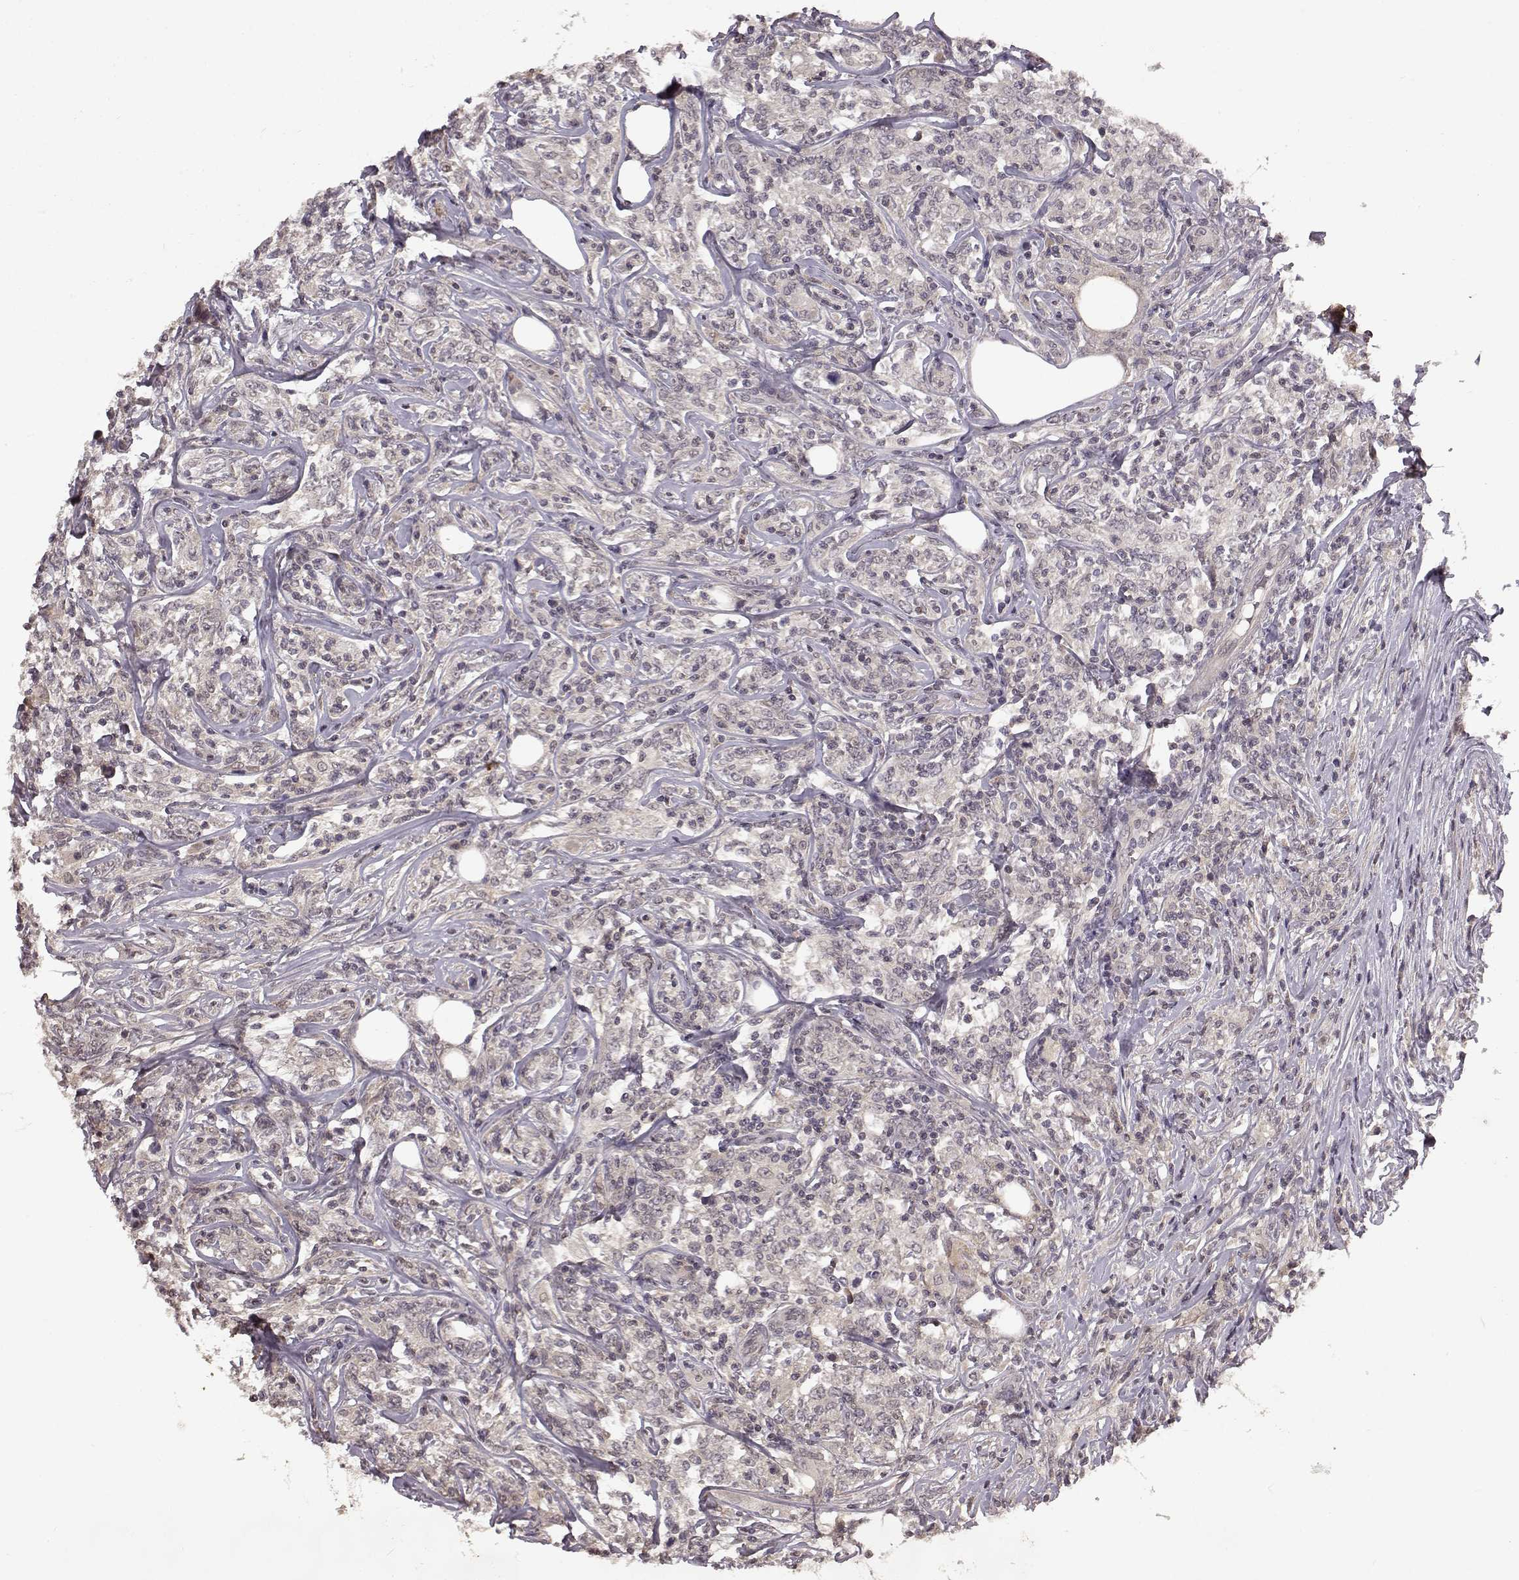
{"staining": {"intensity": "negative", "quantity": "none", "location": "none"}, "tissue": "lymphoma", "cell_type": "Tumor cells", "image_type": "cancer", "snomed": [{"axis": "morphology", "description": "Malignant lymphoma, non-Hodgkin's type, High grade"}, {"axis": "topography", "description": "Lymph node"}], "caption": "Lymphoma stained for a protein using immunohistochemistry shows no staining tumor cells.", "gene": "NTRK2", "patient": {"sex": "female", "age": 84}}